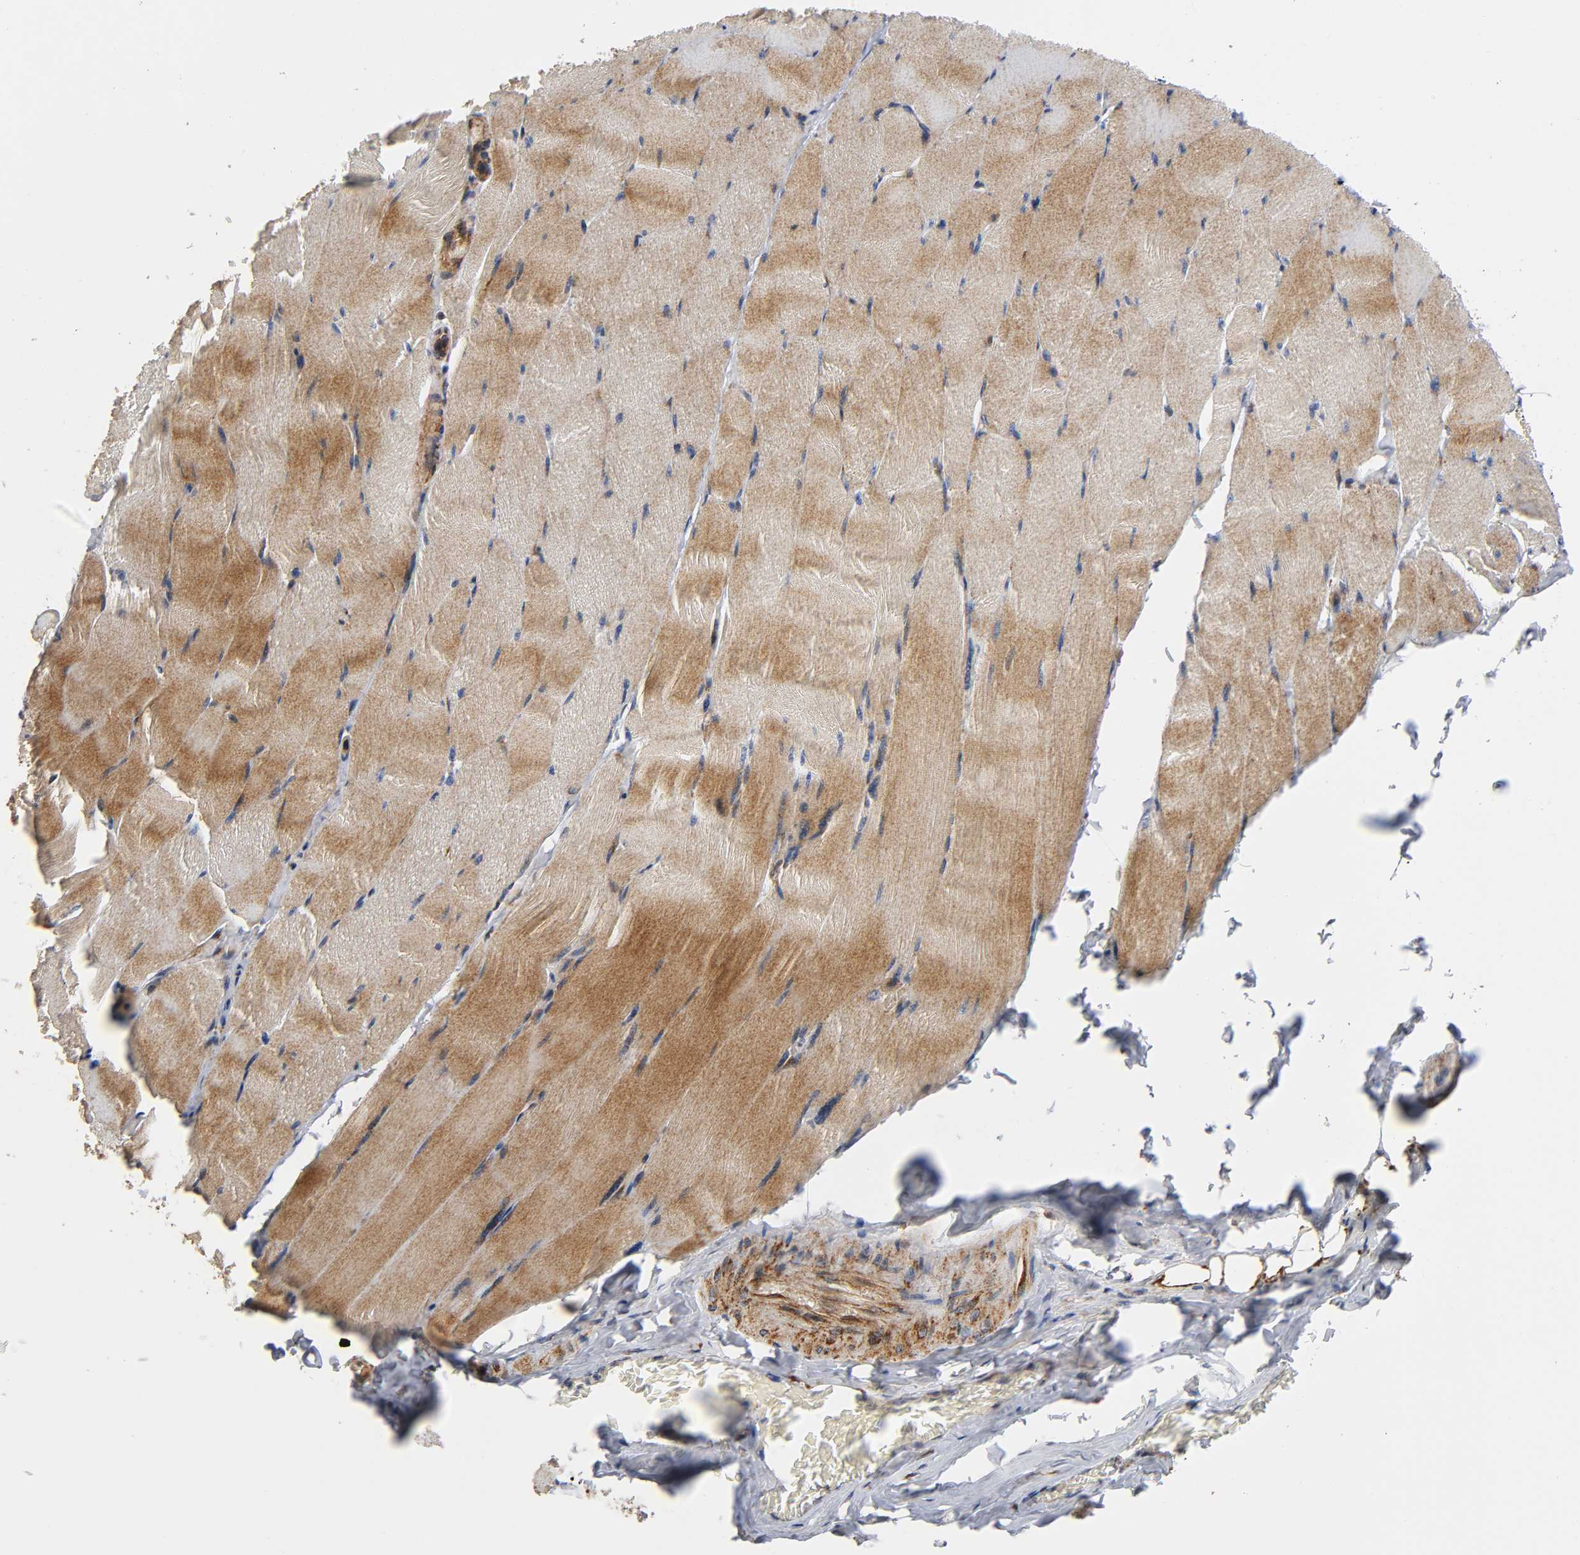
{"staining": {"intensity": "weak", "quantity": ">75%", "location": "cytoplasmic/membranous"}, "tissue": "skeletal muscle", "cell_type": "Myocytes", "image_type": "normal", "snomed": [{"axis": "morphology", "description": "Normal tissue, NOS"}, {"axis": "topography", "description": "Skeletal muscle"}], "caption": "IHC photomicrograph of benign skeletal muscle: human skeletal muscle stained using IHC demonstrates low levels of weak protein expression localized specifically in the cytoplasmic/membranous of myocytes, appearing as a cytoplasmic/membranous brown color.", "gene": "MAP3K1", "patient": {"sex": "male", "age": 62}}